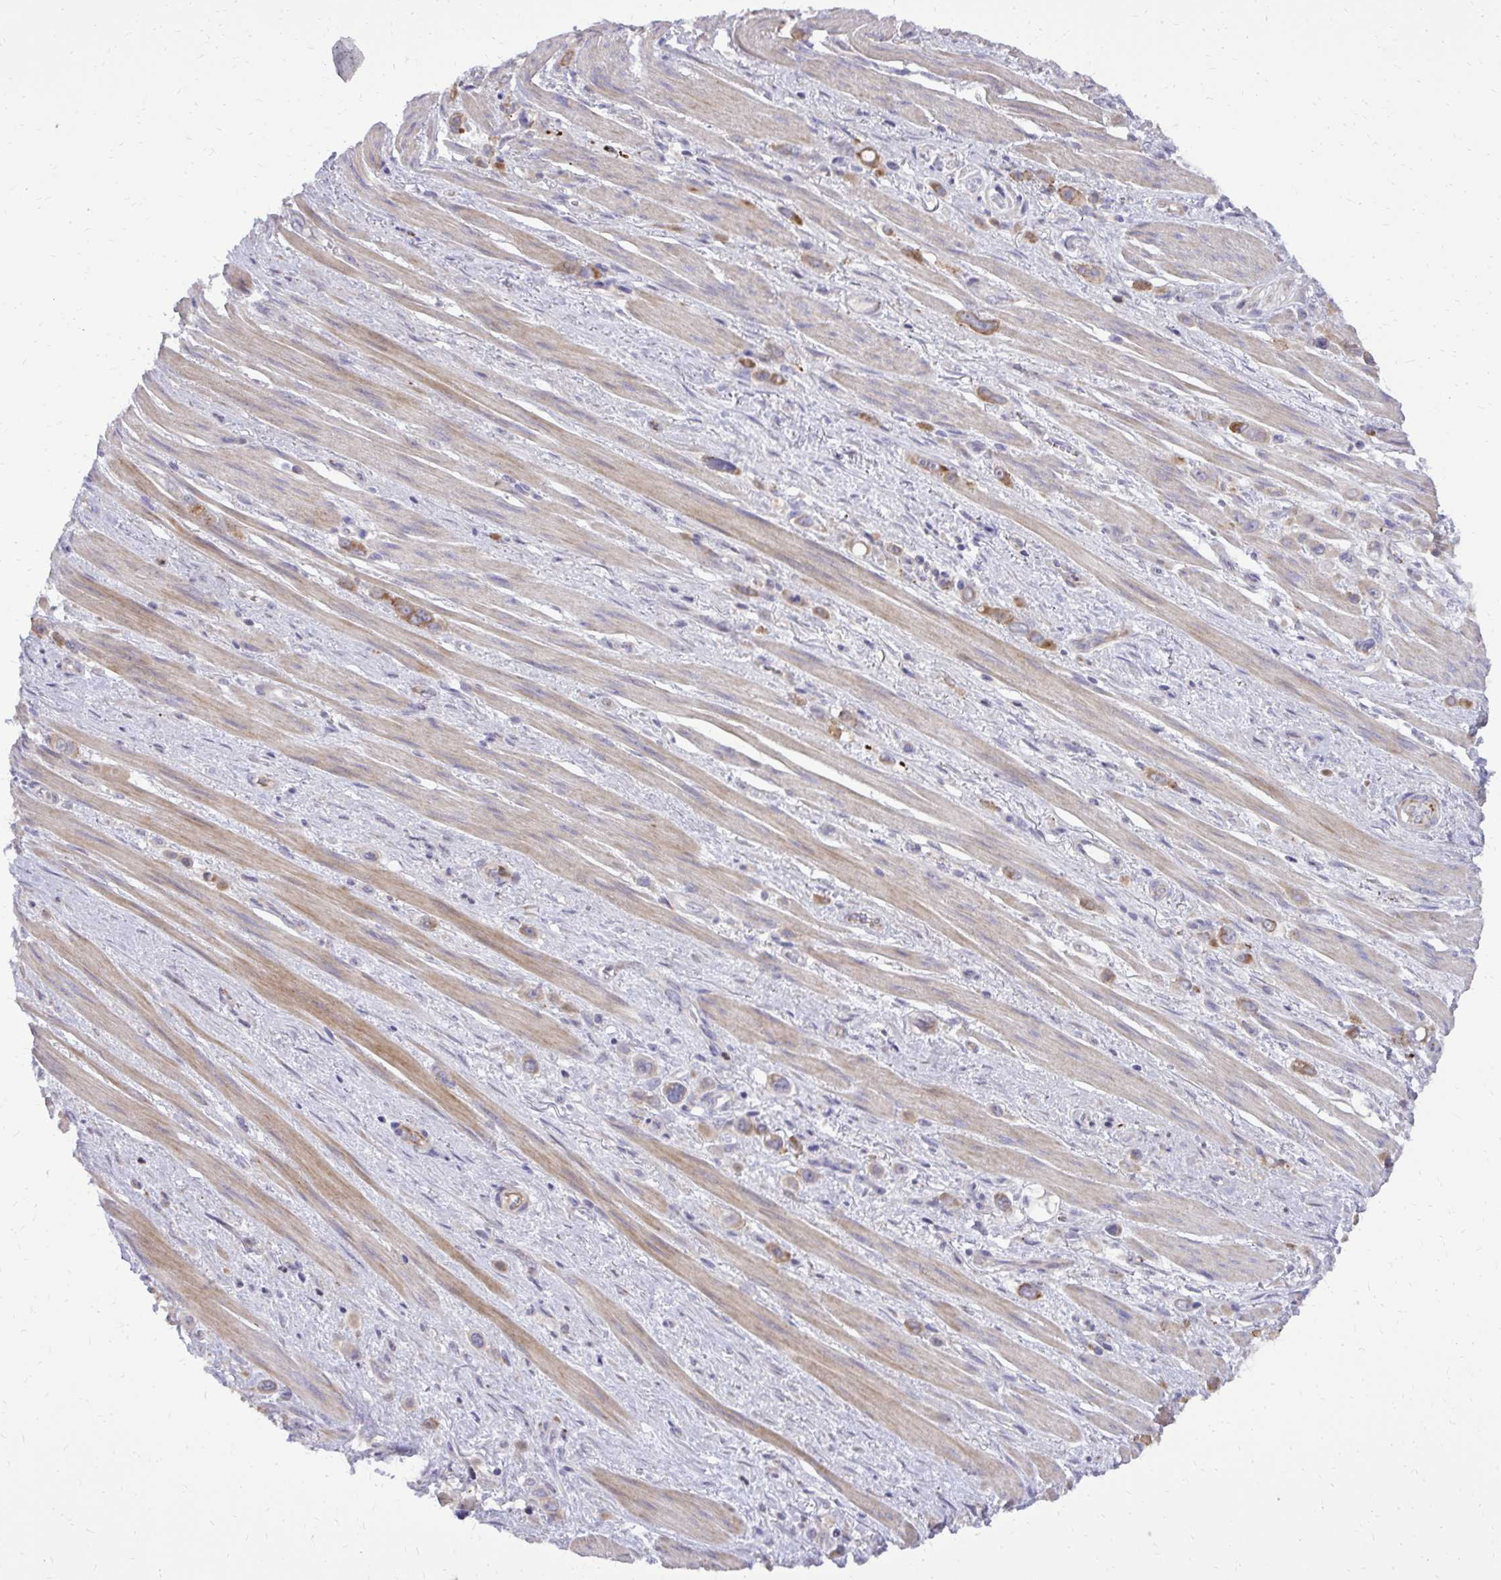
{"staining": {"intensity": "moderate", "quantity": "25%-75%", "location": "cytoplasmic/membranous"}, "tissue": "stomach cancer", "cell_type": "Tumor cells", "image_type": "cancer", "snomed": [{"axis": "morphology", "description": "Adenocarcinoma, NOS"}, {"axis": "topography", "description": "Stomach, upper"}], "caption": "A brown stain shows moderate cytoplasmic/membranous staining of a protein in stomach adenocarcinoma tumor cells.", "gene": "ABCC3", "patient": {"sex": "male", "age": 75}}